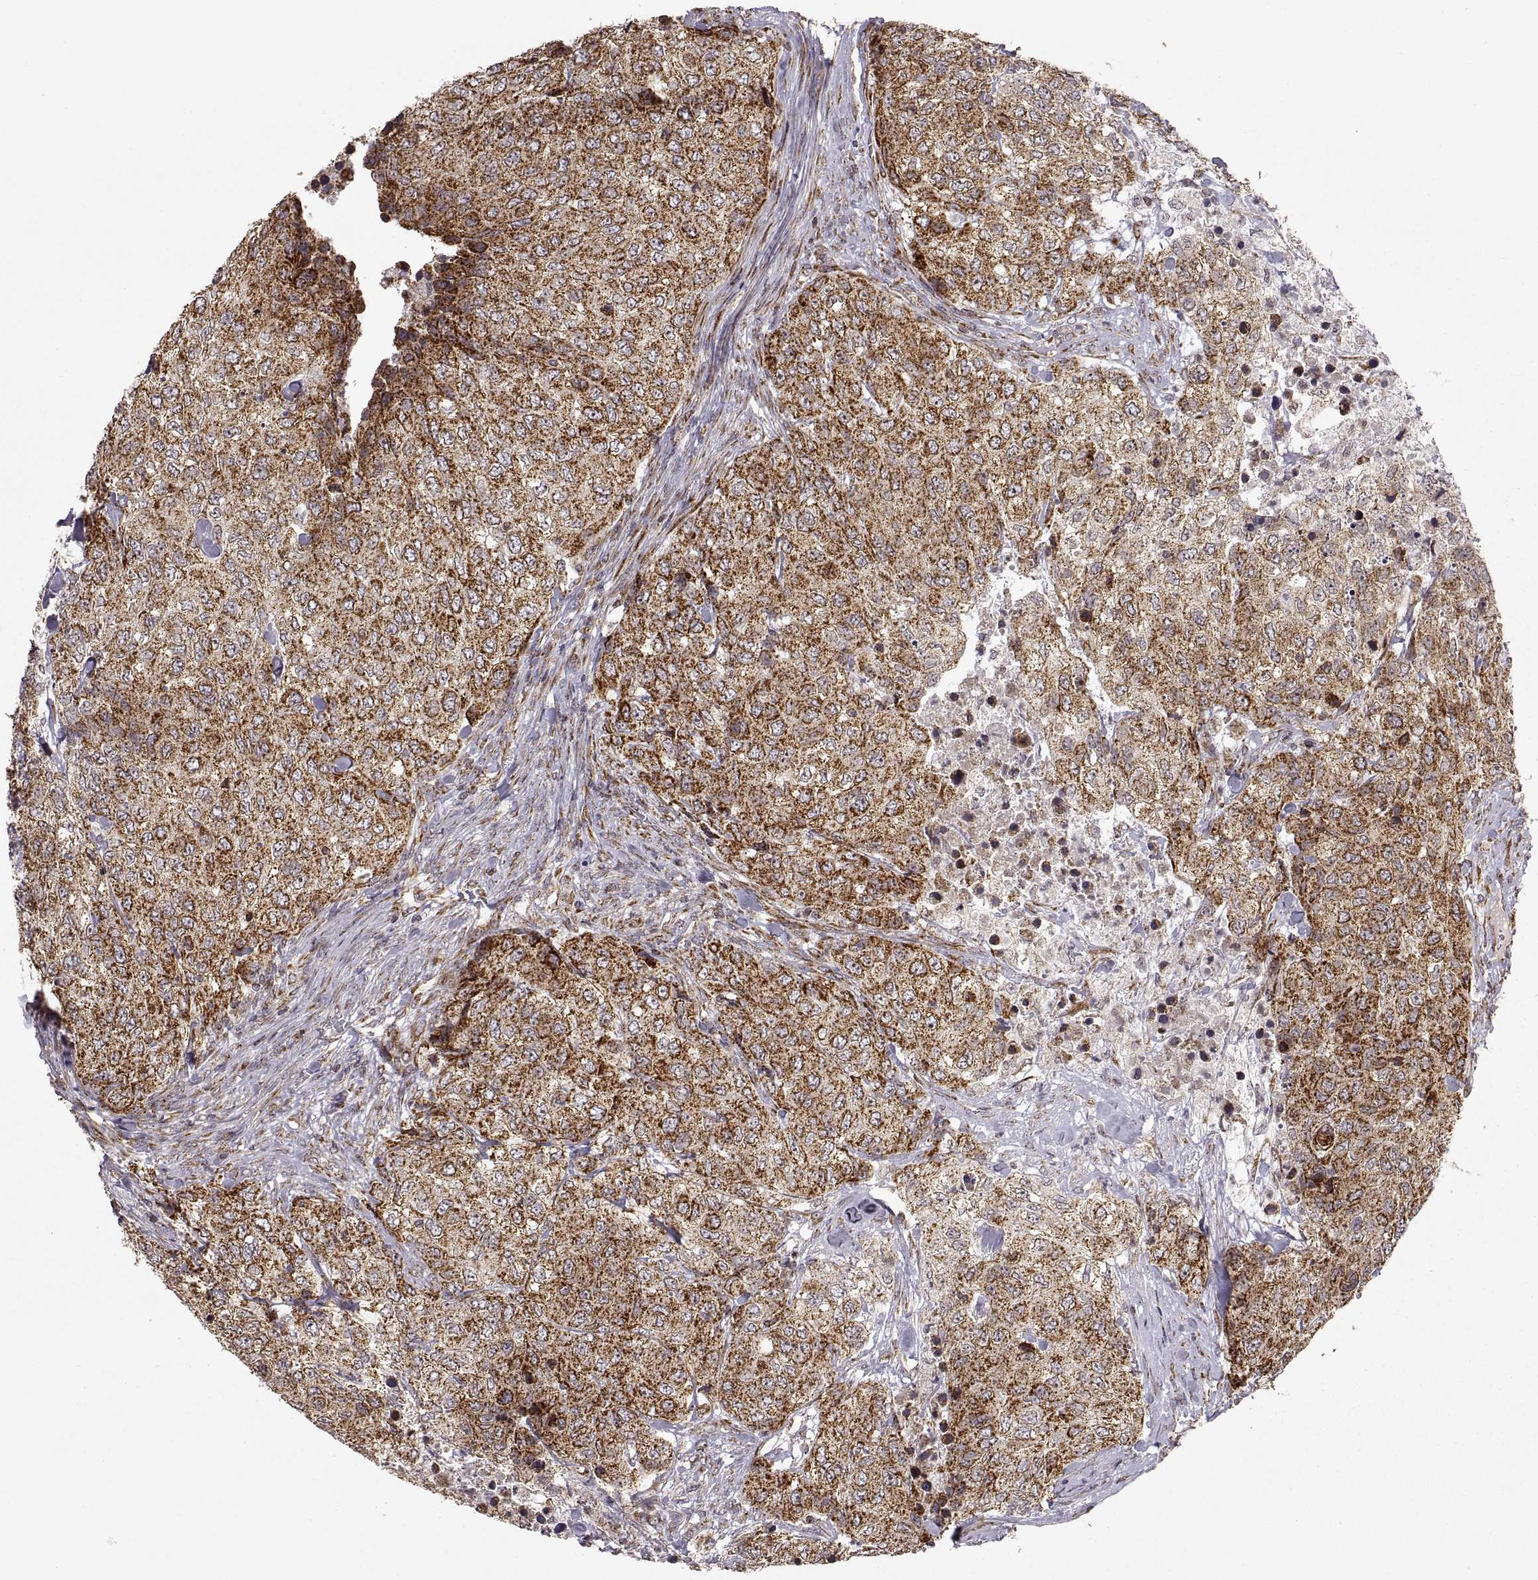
{"staining": {"intensity": "moderate", "quantity": ">75%", "location": "cytoplasmic/membranous"}, "tissue": "urothelial cancer", "cell_type": "Tumor cells", "image_type": "cancer", "snomed": [{"axis": "morphology", "description": "Urothelial carcinoma, High grade"}, {"axis": "topography", "description": "Urinary bladder"}], "caption": "Brown immunohistochemical staining in human high-grade urothelial carcinoma exhibits moderate cytoplasmic/membranous staining in approximately >75% of tumor cells.", "gene": "MANBAL", "patient": {"sex": "female", "age": 78}}